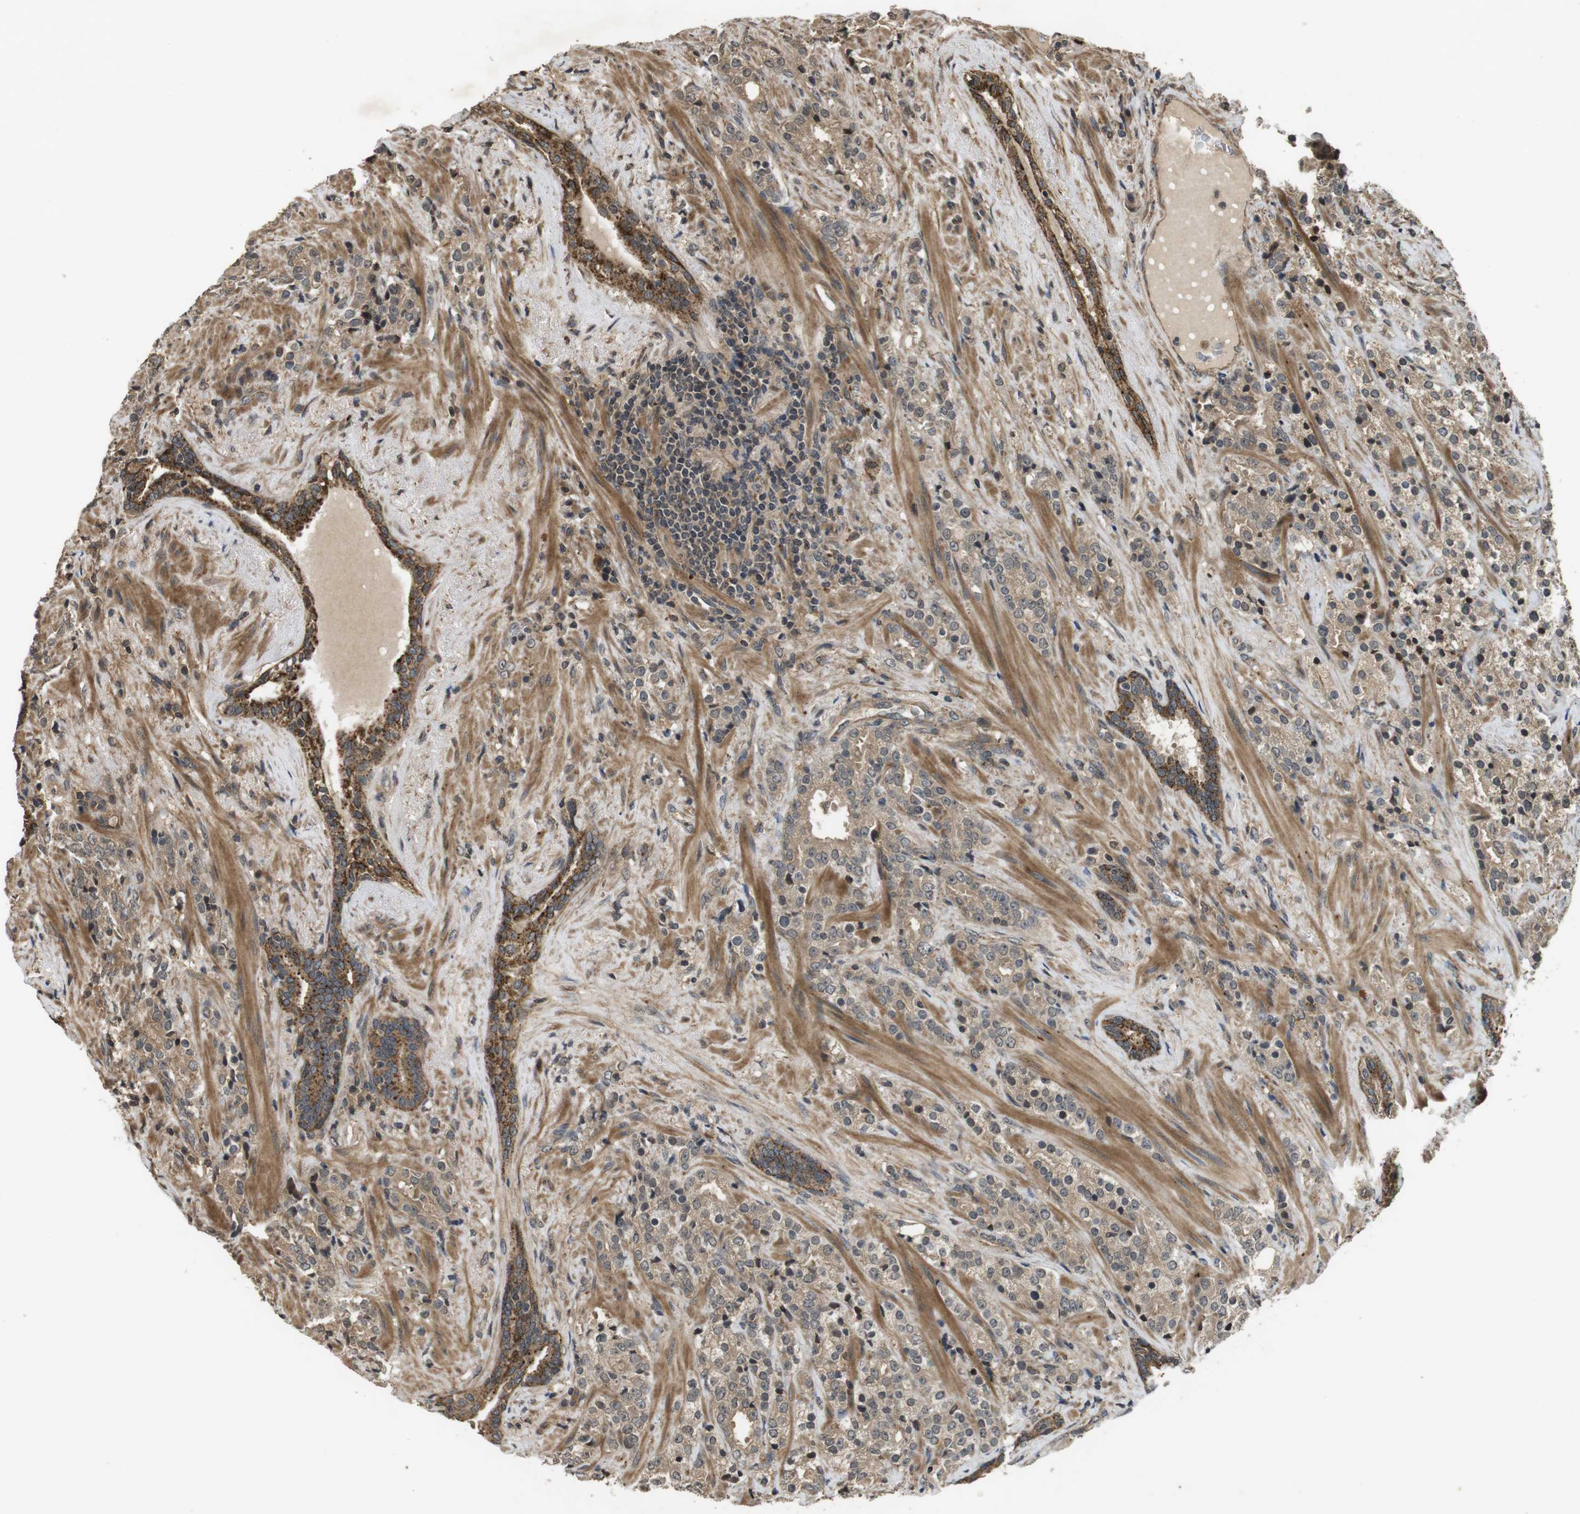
{"staining": {"intensity": "weak", "quantity": ">75%", "location": "cytoplasmic/membranous"}, "tissue": "prostate cancer", "cell_type": "Tumor cells", "image_type": "cancer", "snomed": [{"axis": "morphology", "description": "Adenocarcinoma, High grade"}, {"axis": "topography", "description": "Prostate"}], "caption": "There is low levels of weak cytoplasmic/membranous staining in tumor cells of prostate cancer (high-grade adenocarcinoma), as demonstrated by immunohistochemical staining (brown color).", "gene": "FZD10", "patient": {"sex": "male", "age": 71}}